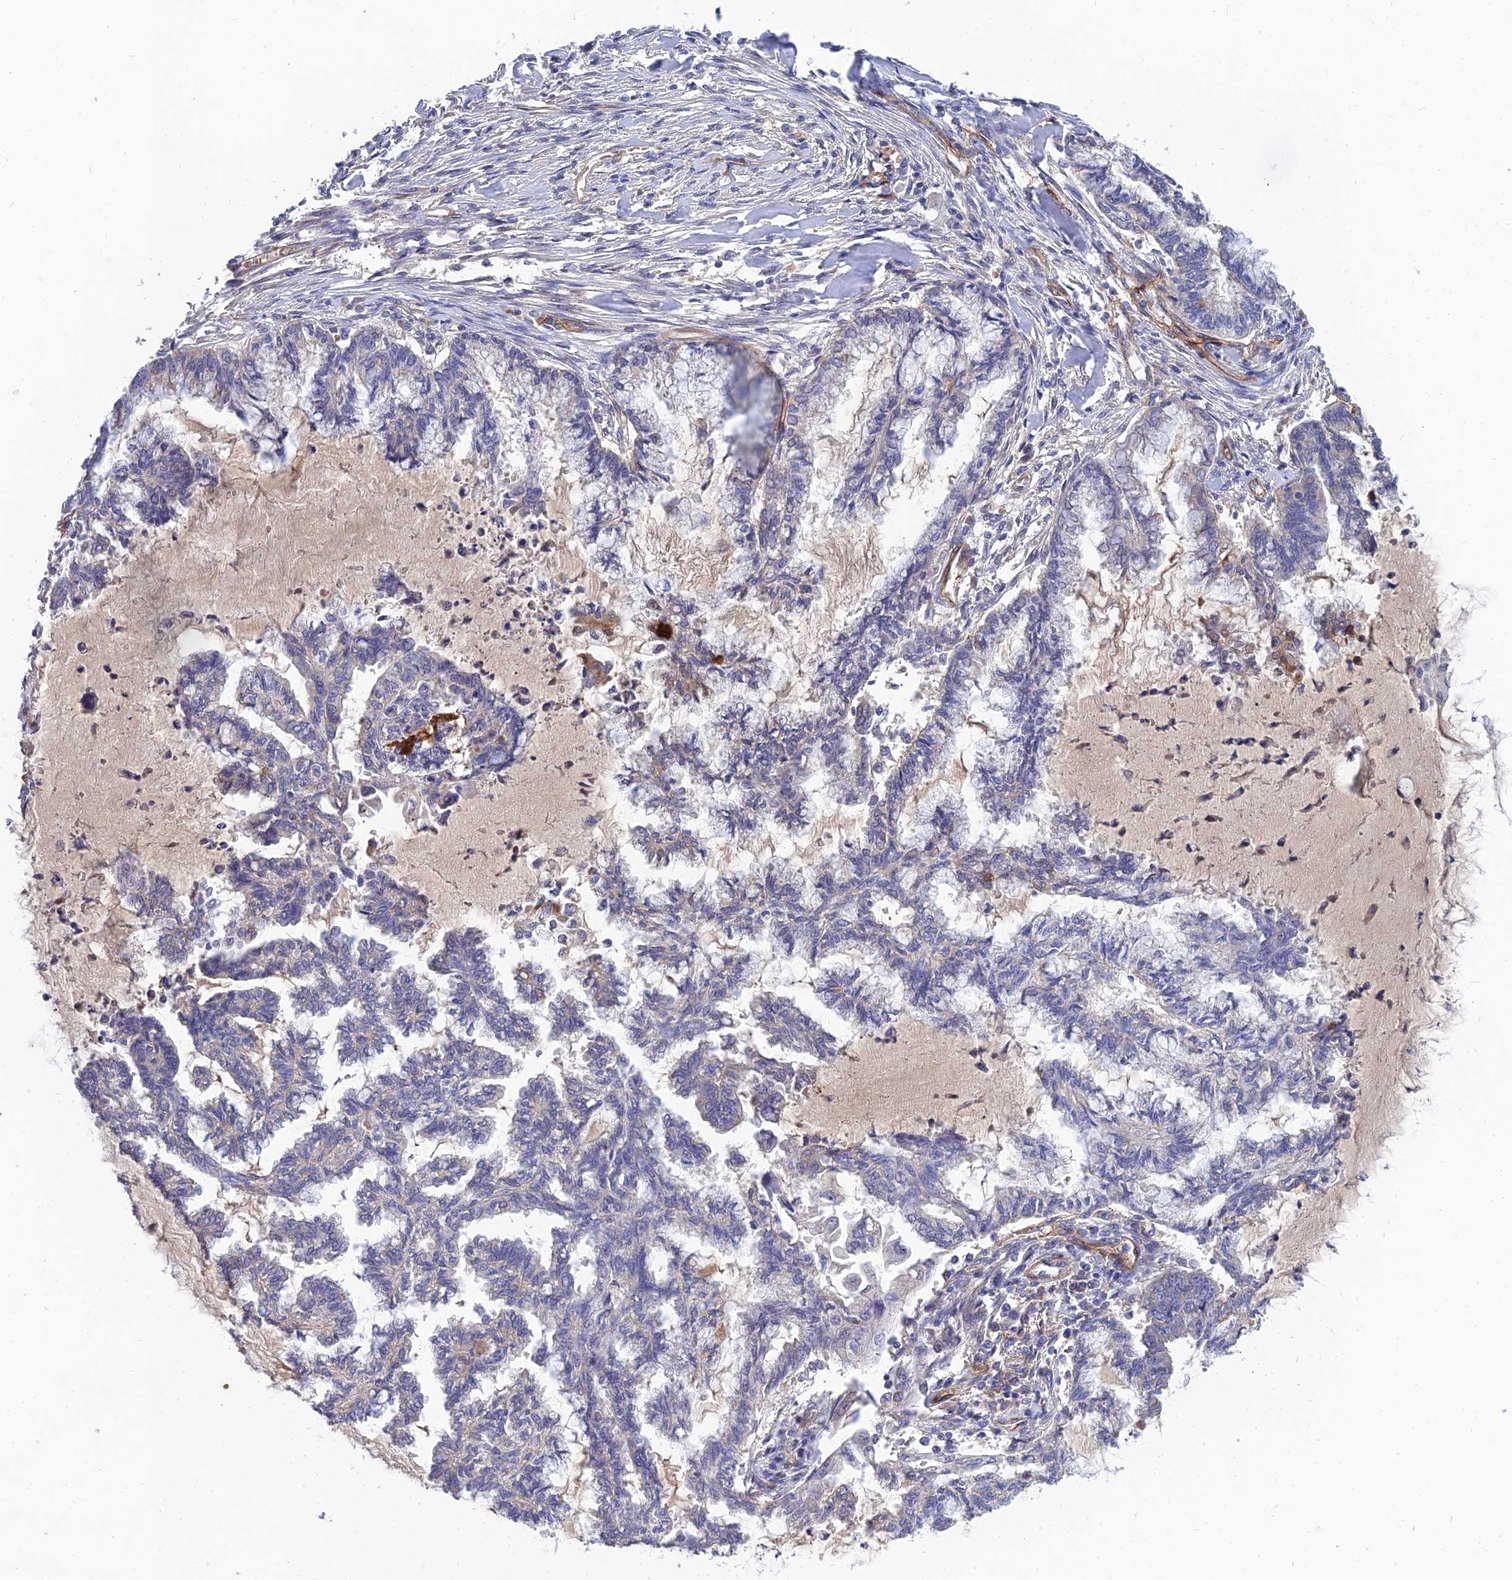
{"staining": {"intensity": "negative", "quantity": "none", "location": "none"}, "tissue": "endometrial cancer", "cell_type": "Tumor cells", "image_type": "cancer", "snomed": [{"axis": "morphology", "description": "Adenocarcinoma, NOS"}, {"axis": "topography", "description": "Endometrium"}], "caption": "Tumor cells show no significant expression in endometrial cancer (adenocarcinoma). (Brightfield microscopy of DAB (3,3'-diaminobenzidine) immunohistochemistry at high magnification).", "gene": "MRPL35", "patient": {"sex": "female", "age": 86}}